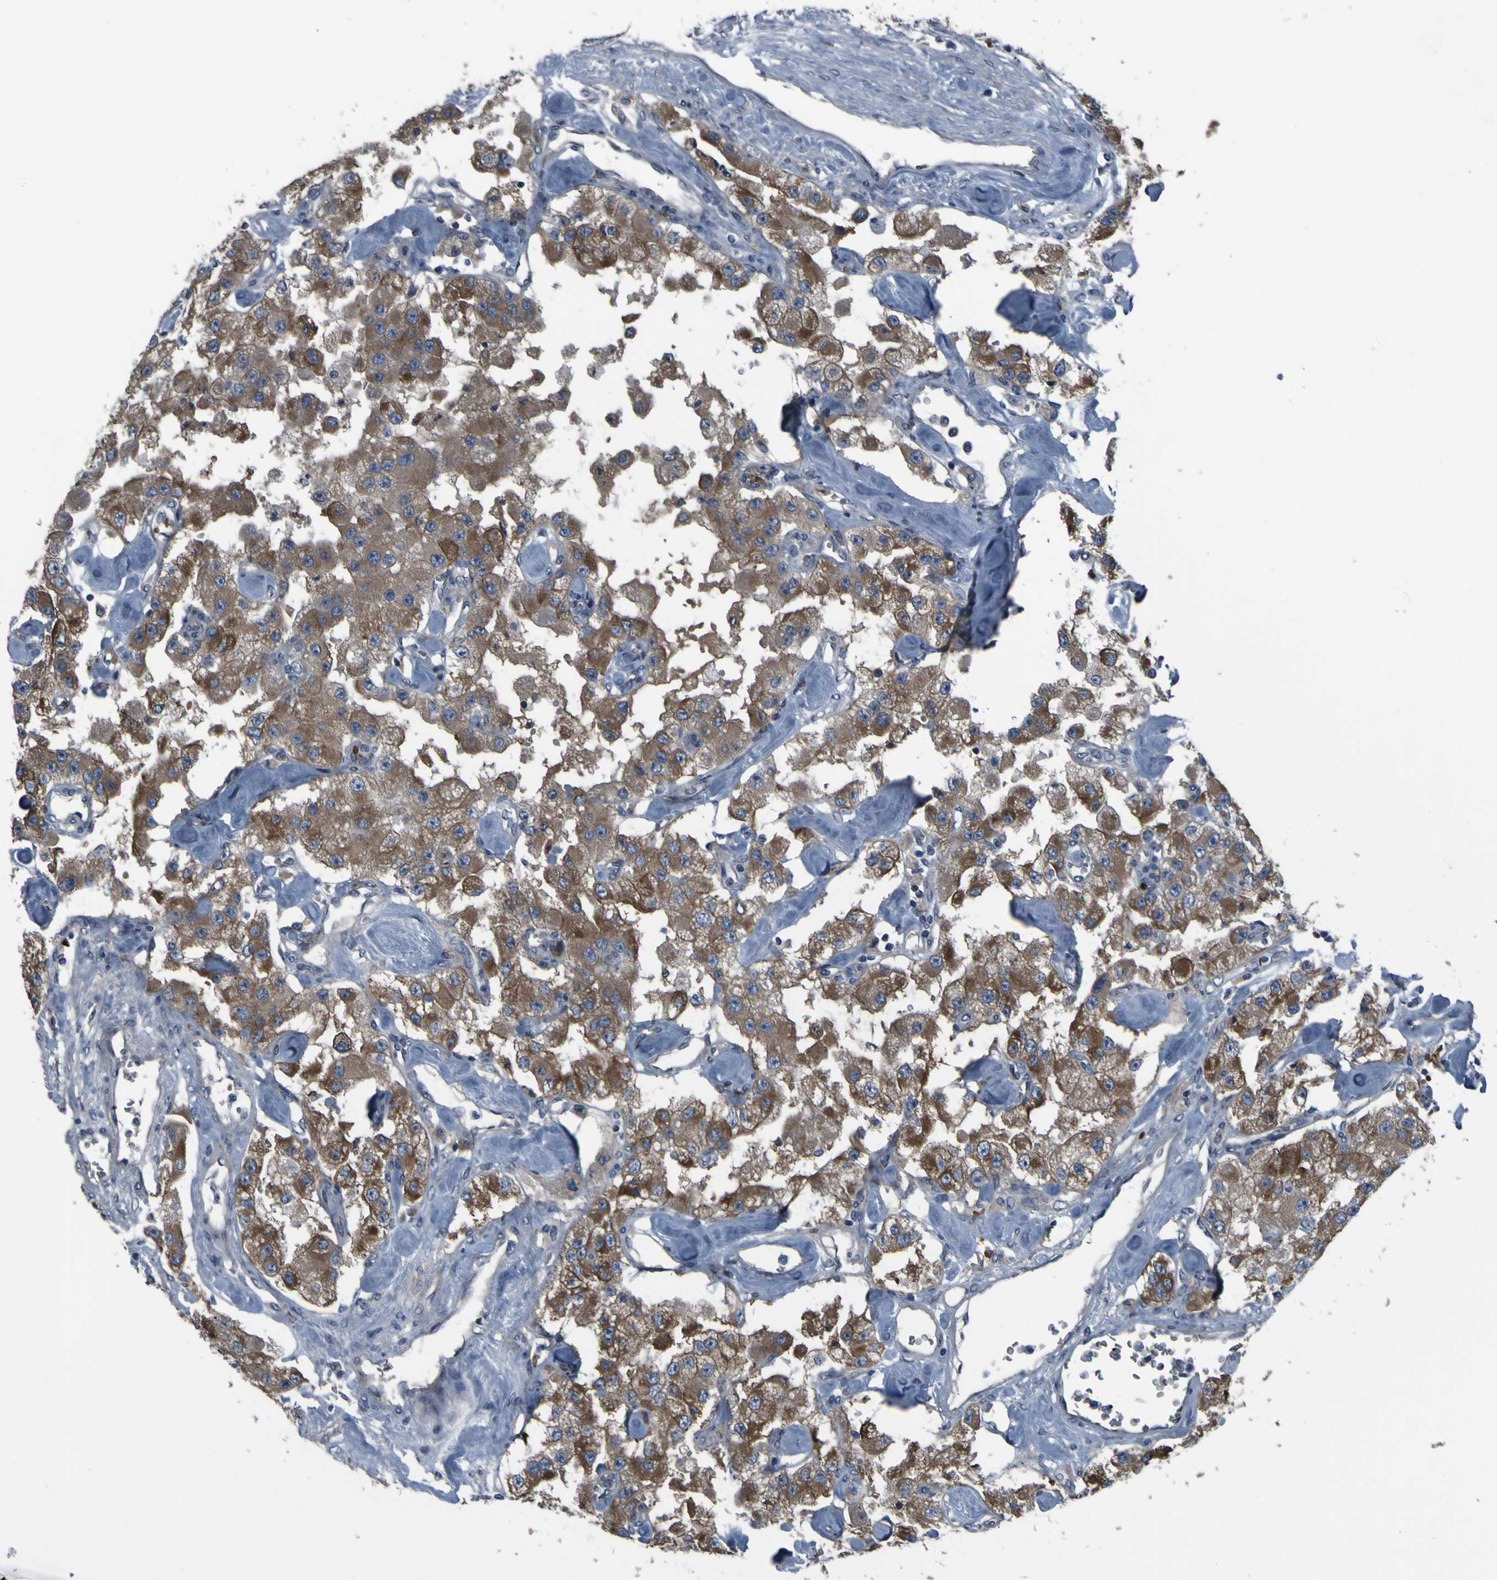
{"staining": {"intensity": "moderate", "quantity": ">75%", "location": "cytoplasmic/membranous"}, "tissue": "carcinoid", "cell_type": "Tumor cells", "image_type": "cancer", "snomed": [{"axis": "morphology", "description": "Carcinoid, malignant, NOS"}, {"axis": "topography", "description": "Pancreas"}], "caption": "There is medium levels of moderate cytoplasmic/membranous positivity in tumor cells of carcinoid (malignant), as demonstrated by immunohistochemical staining (brown color).", "gene": "GRAMD1A", "patient": {"sex": "male", "age": 41}}